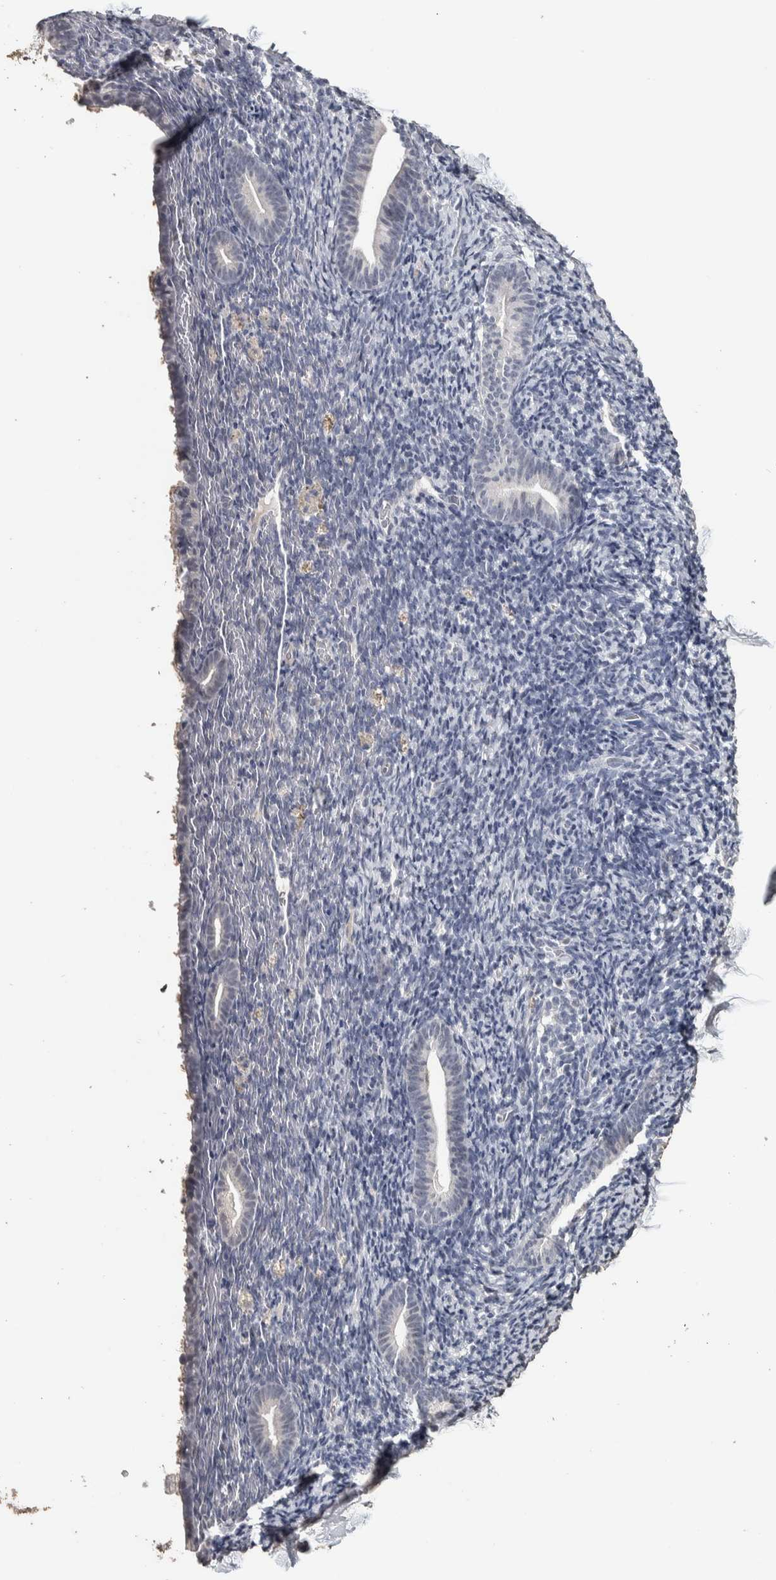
{"staining": {"intensity": "negative", "quantity": "none", "location": "none"}, "tissue": "endometrium", "cell_type": "Cells in endometrial stroma", "image_type": "normal", "snomed": [{"axis": "morphology", "description": "Normal tissue, NOS"}, {"axis": "topography", "description": "Endometrium"}], "caption": "High magnification brightfield microscopy of unremarkable endometrium stained with DAB (brown) and counterstained with hematoxylin (blue): cells in endometrial stroma show no significant staining. (DAB (3,3'-diaminobenzidine) immunohistochemistry, high magnification).", "gene": "NECAB1", "patient": {"sex": "female", "age": 51}}